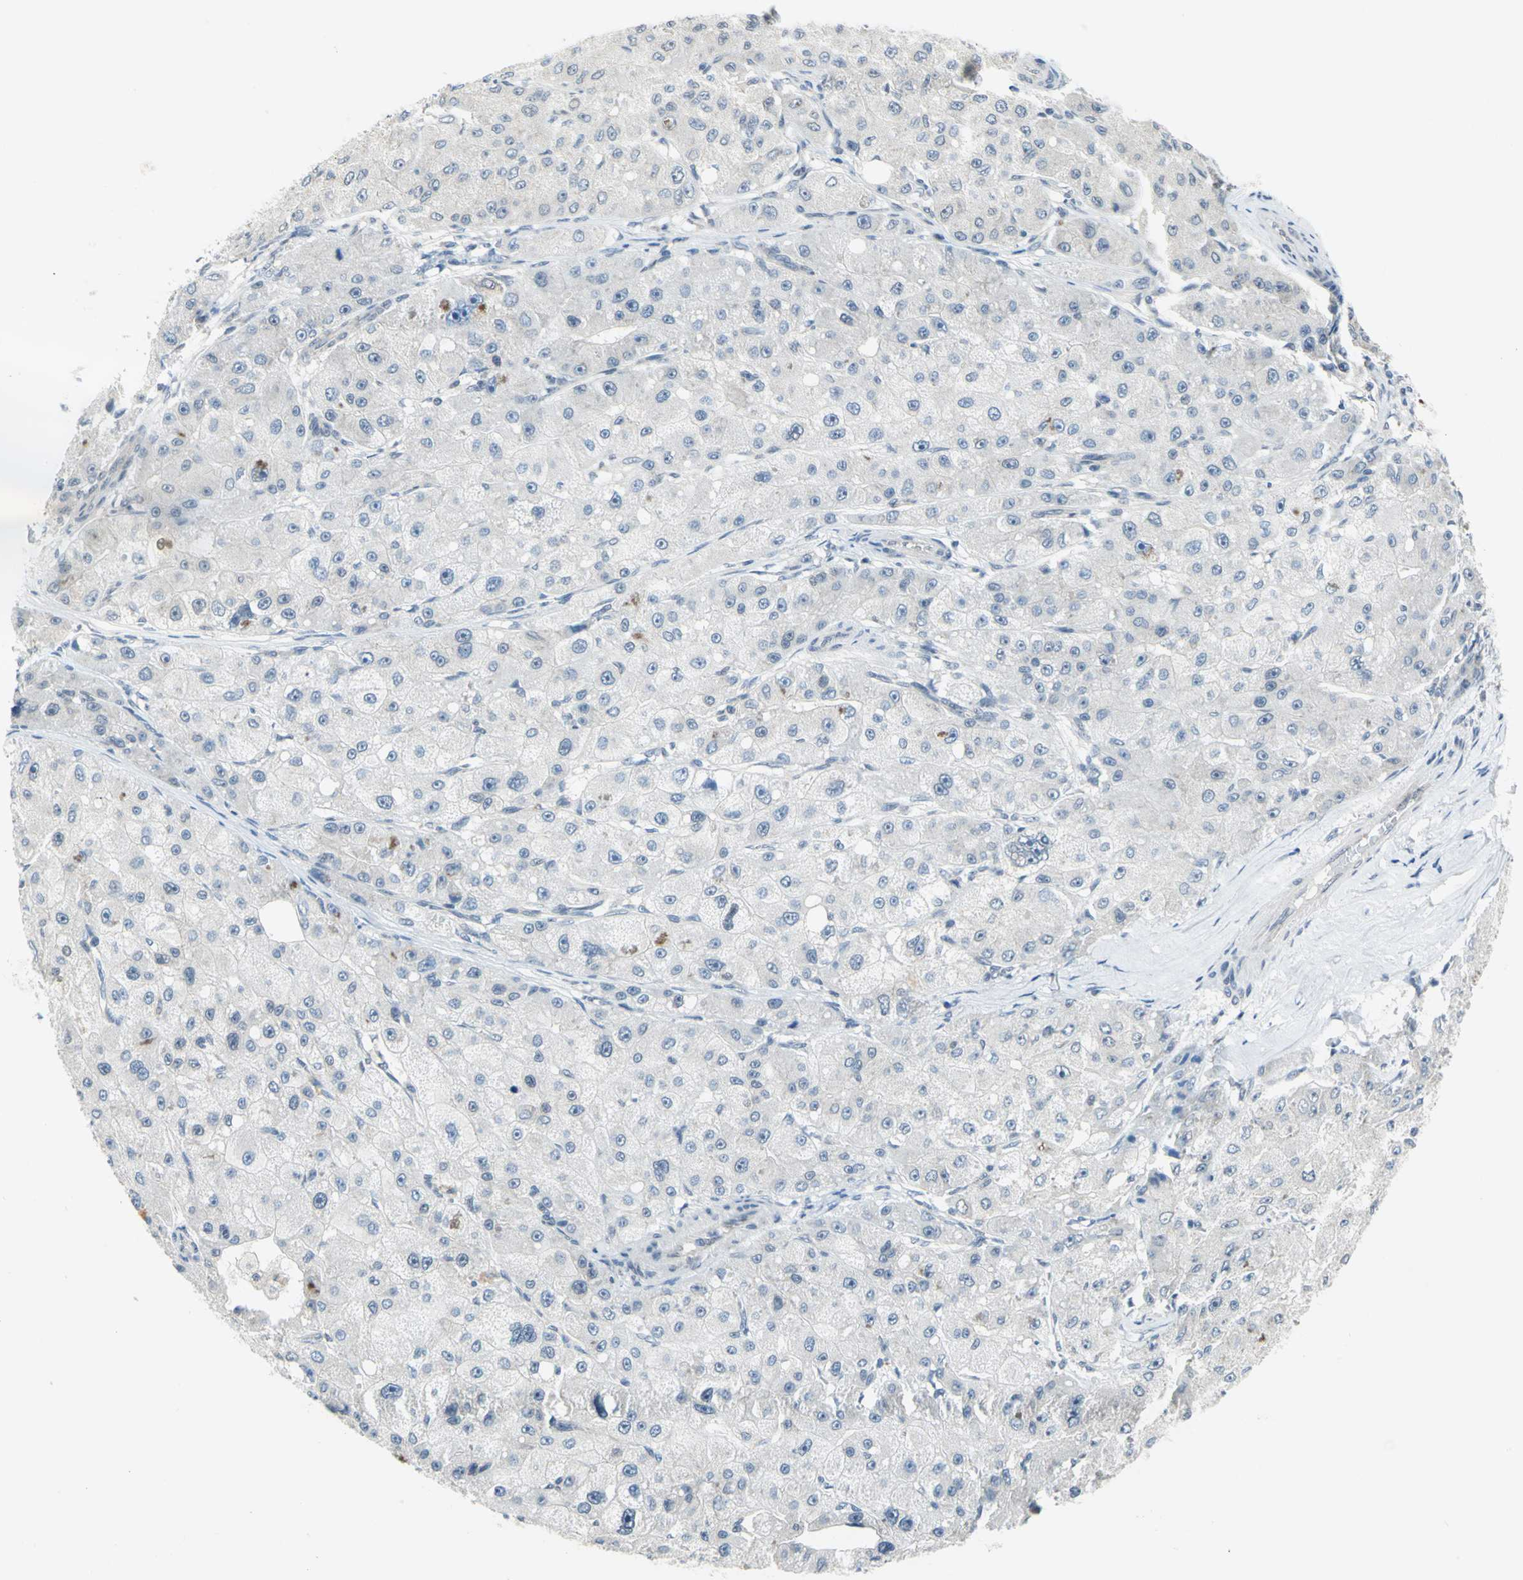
{"staining": {"intensity": "negative", "quantity": "none", "location": "none"}, "tissue": "liver cancer", "cell_type": "Tumor cells", "image_type": "cancer", "snomed": [{"axis": "morphology", "description": "Carcinoma, Hepatocellular, NOS"}, {"axis": "topography", "description": "Liver"}], "caption": "Immunohistochemical staining of liver hepatocellular carcinoma reveals no significant positivity in tumor cells.", "gene": "PIN1", "patient": {"sex": "male", "age": 80}}